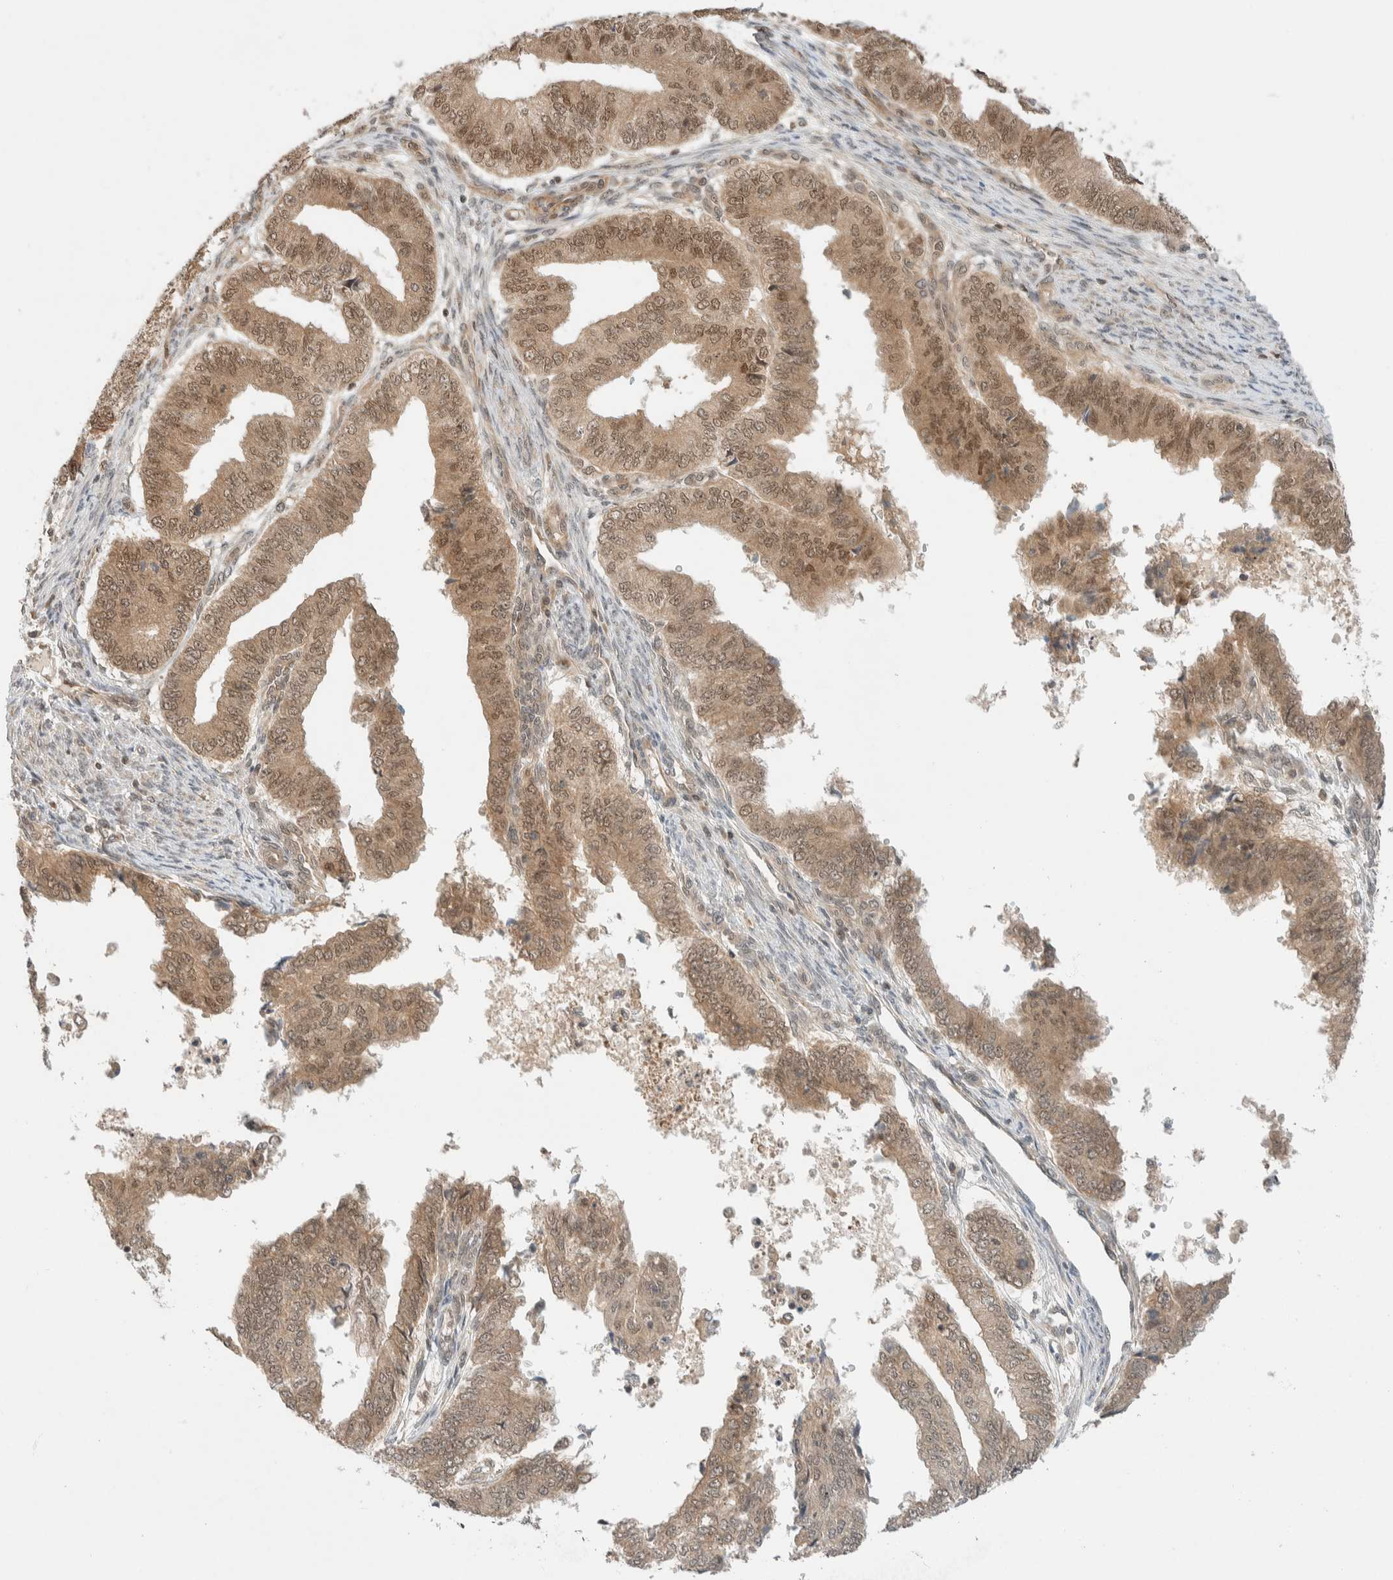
{"staining": {"intensity": "moderate", "quantity": ">75%", "location": "cytoplasmic/membranous,nuclear"}, "tissue": "endometrial cancer", "cell_type": "Tumor cells", "image_type": "cancer", "snomed": [{"axis": "morphology", "description": "Polyp, NOS"}, {"axis": "morphology", "description": "Adenocarcinoma, NOS"}, {"axis": "morphology", "description": "Adenoma, NOS"}, {"axis": "topography", "description": "Endometrium"}], "caption": "Protein positivity by immunohistochemistry displays moderate cytoplasmic/membranous and nuclear staining in approximately >75% of tumor cells in endometrial cancer (adenocarcinoma).", "gene": "C8orf76", "patient": {"sex": "female", "age": 79}}